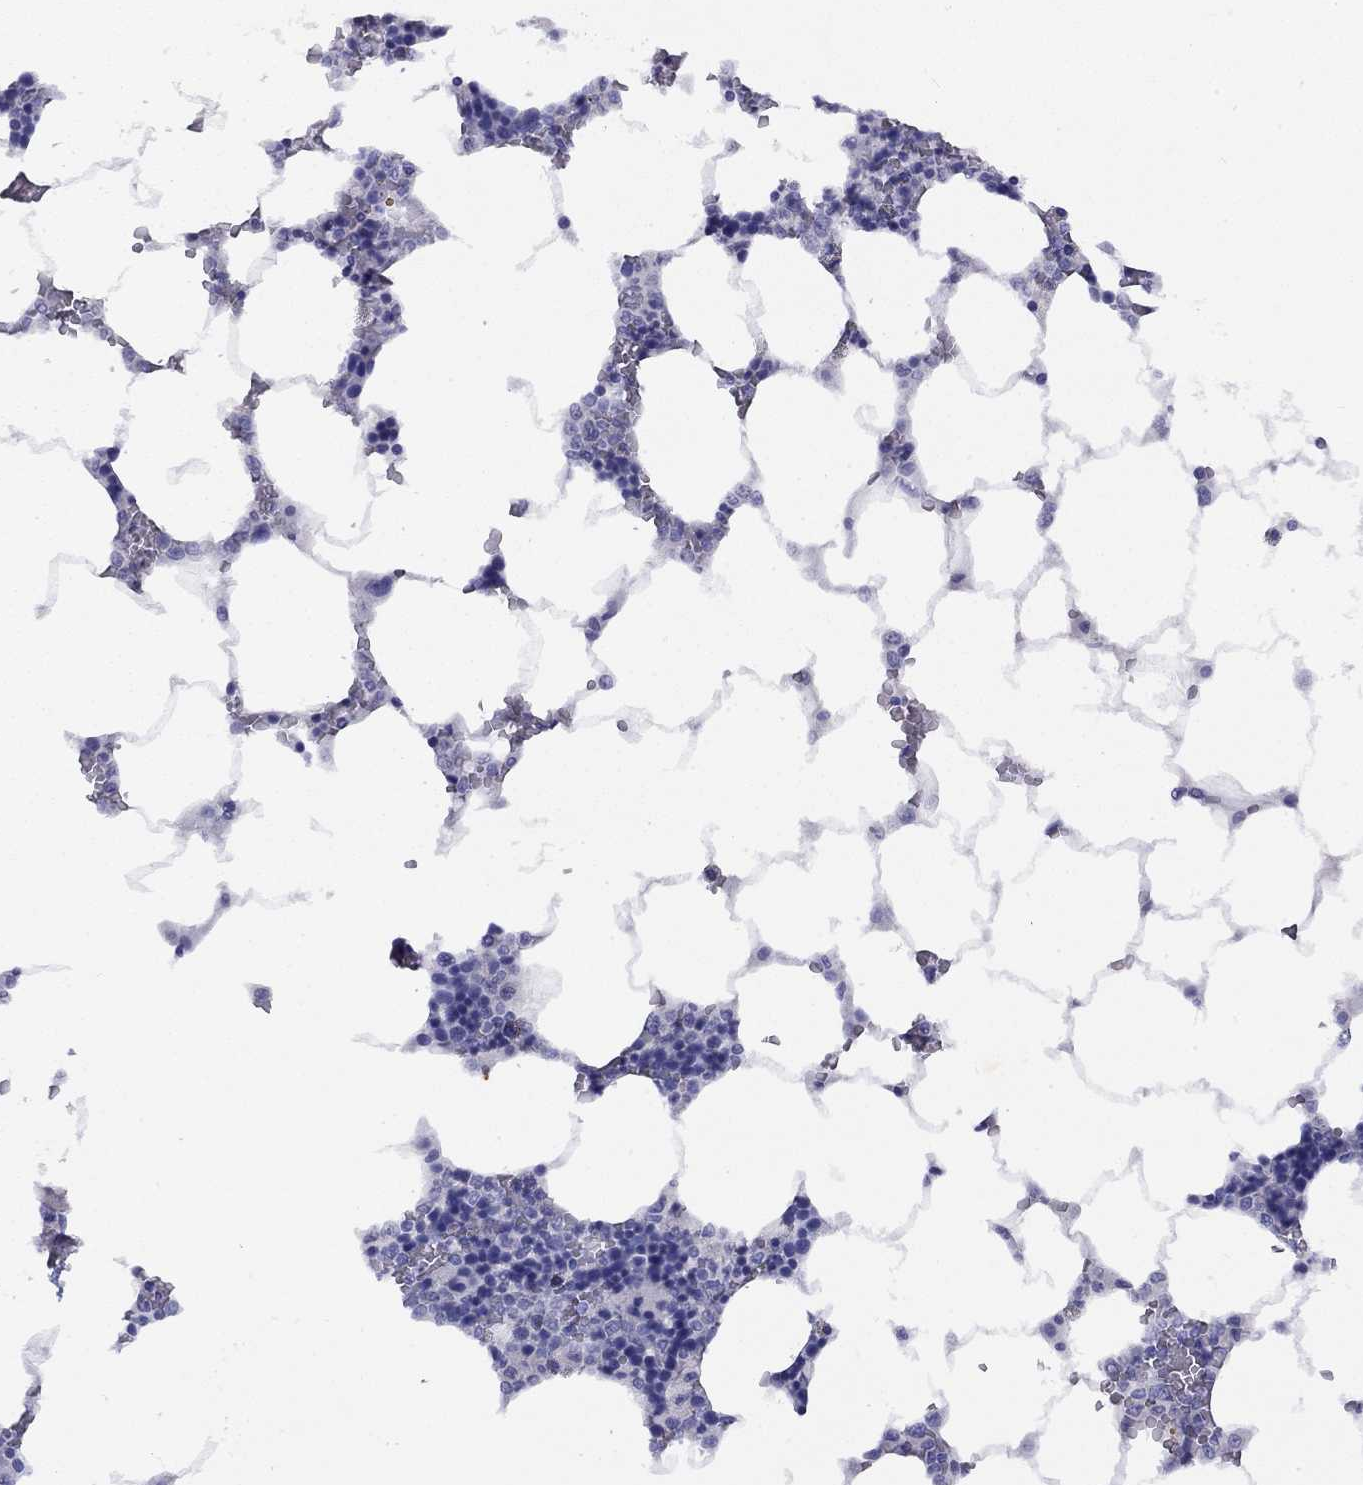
{"staining": {"intensity": "negative", "quantity": "none", "location": "none"}, "tissue": "bone marrow", "cell_type": "Hematopoietic cells", "image_type": "normal", "snomed": [{"axis": "morphology", "description": "Normal tissue, NOS"}, {"axis": "topography", "description": "Bone marrow"}], "caption": "The image reveals no significant staining in hematopoietic cells of bone marrow. (Stains: DAB immunohistochemistry (IHC) with hematoxylin counter stain, Microscopy: brightfield microscopy at high magnification).", "gene": "GNAT3", "patient": {"sex": "male", "age": 63}}